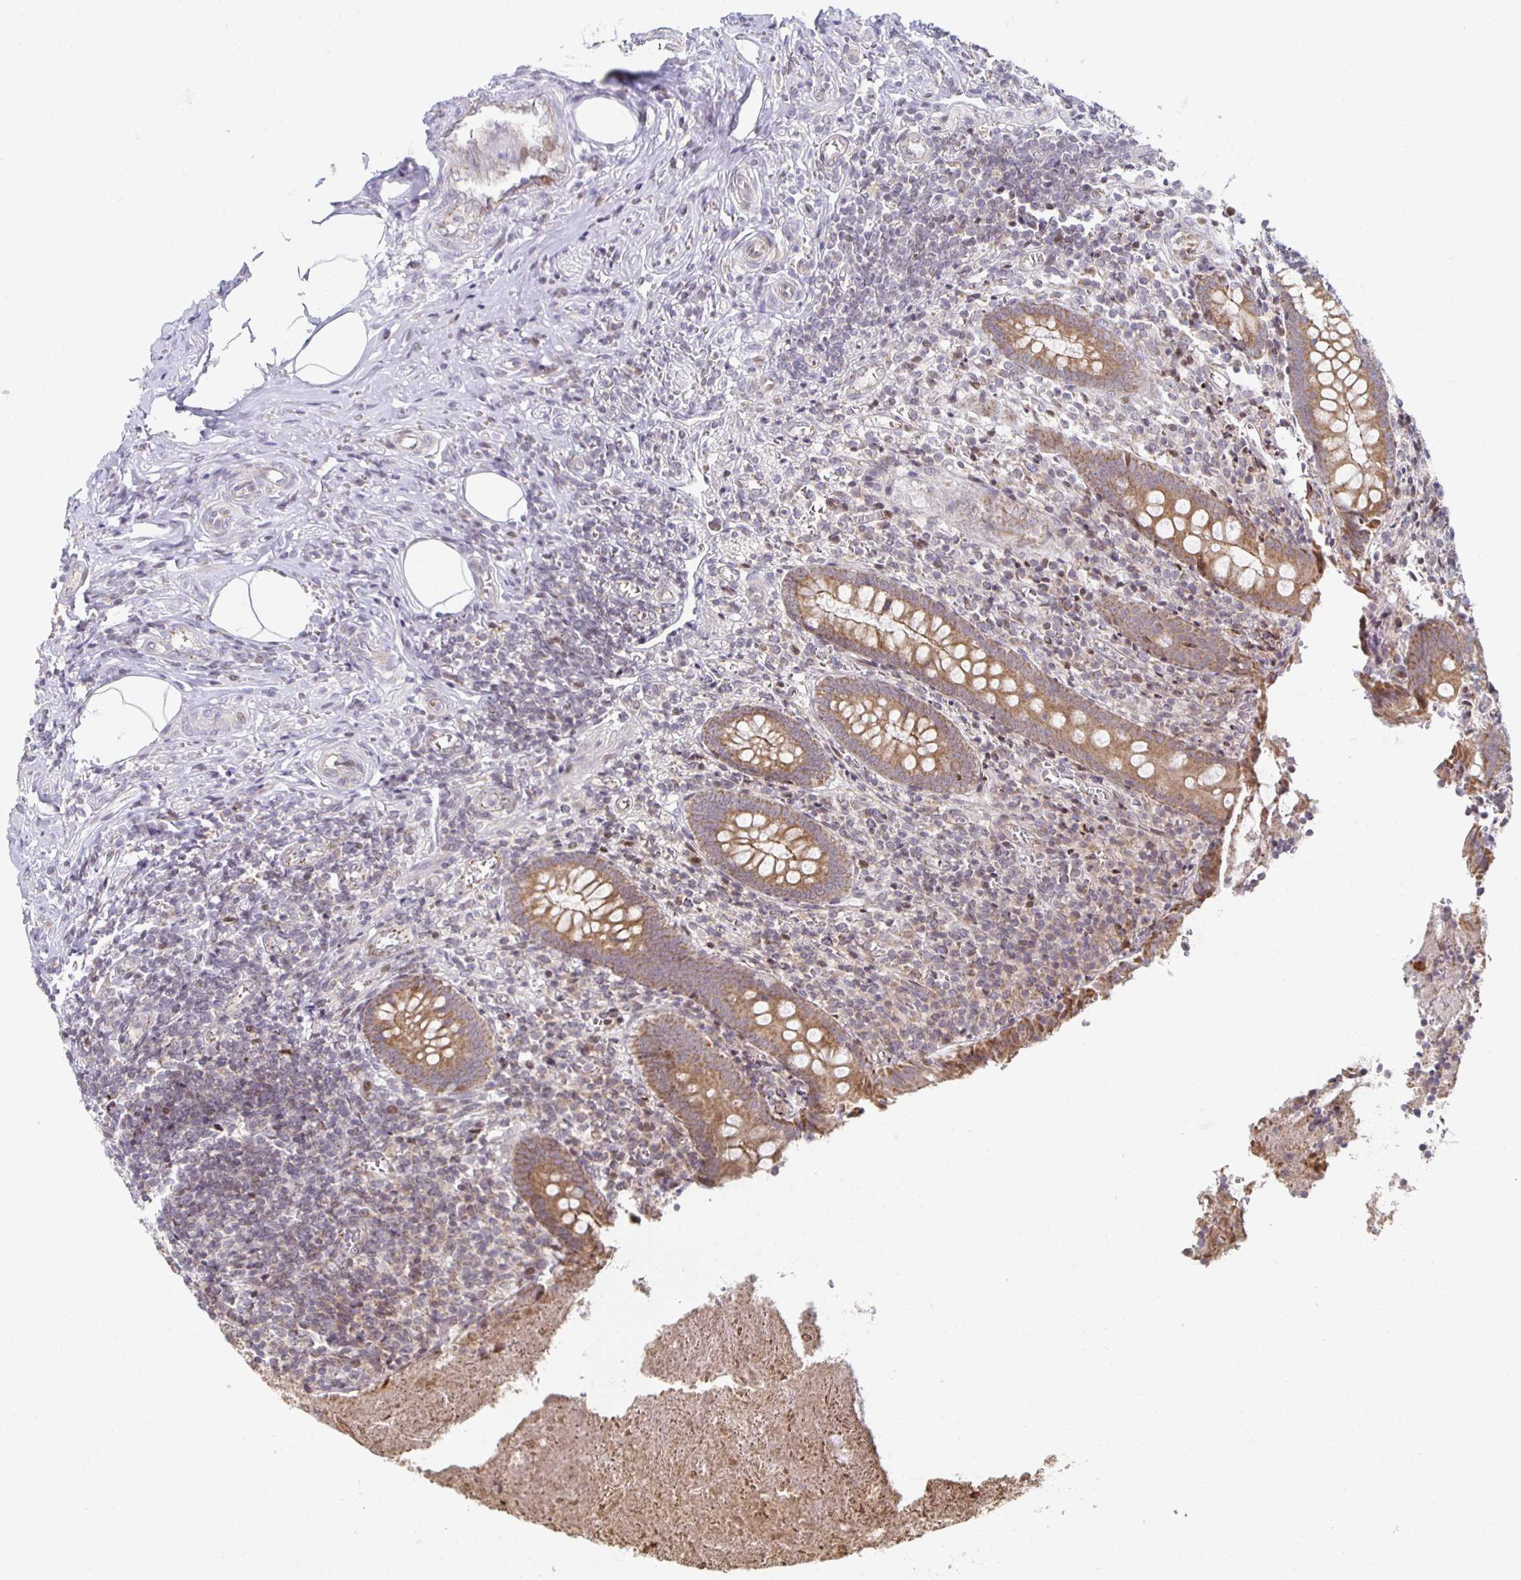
{"staining": {"intensity": "strong", "quantity": ">75%", "location": "cytoplasmic/membranous"}, "tissue": "appendix", "cell_type": "Glandular cells", "image_type": "normal", "snomed": [{"axis": "morphology", "description": "Normal tissue, NOS"}, {"axis": "topography", "description": "Appendix"}], "caption": "High-power microscopy captured an immunohistochemistry (IHC) micrograph of normal appendix, revealing strong cytoplasmic/membranous positivity in approximately >75% of glandular cells.", "gene": "HCFC1R1", "patient": {"sex": "female", "age": 17}}